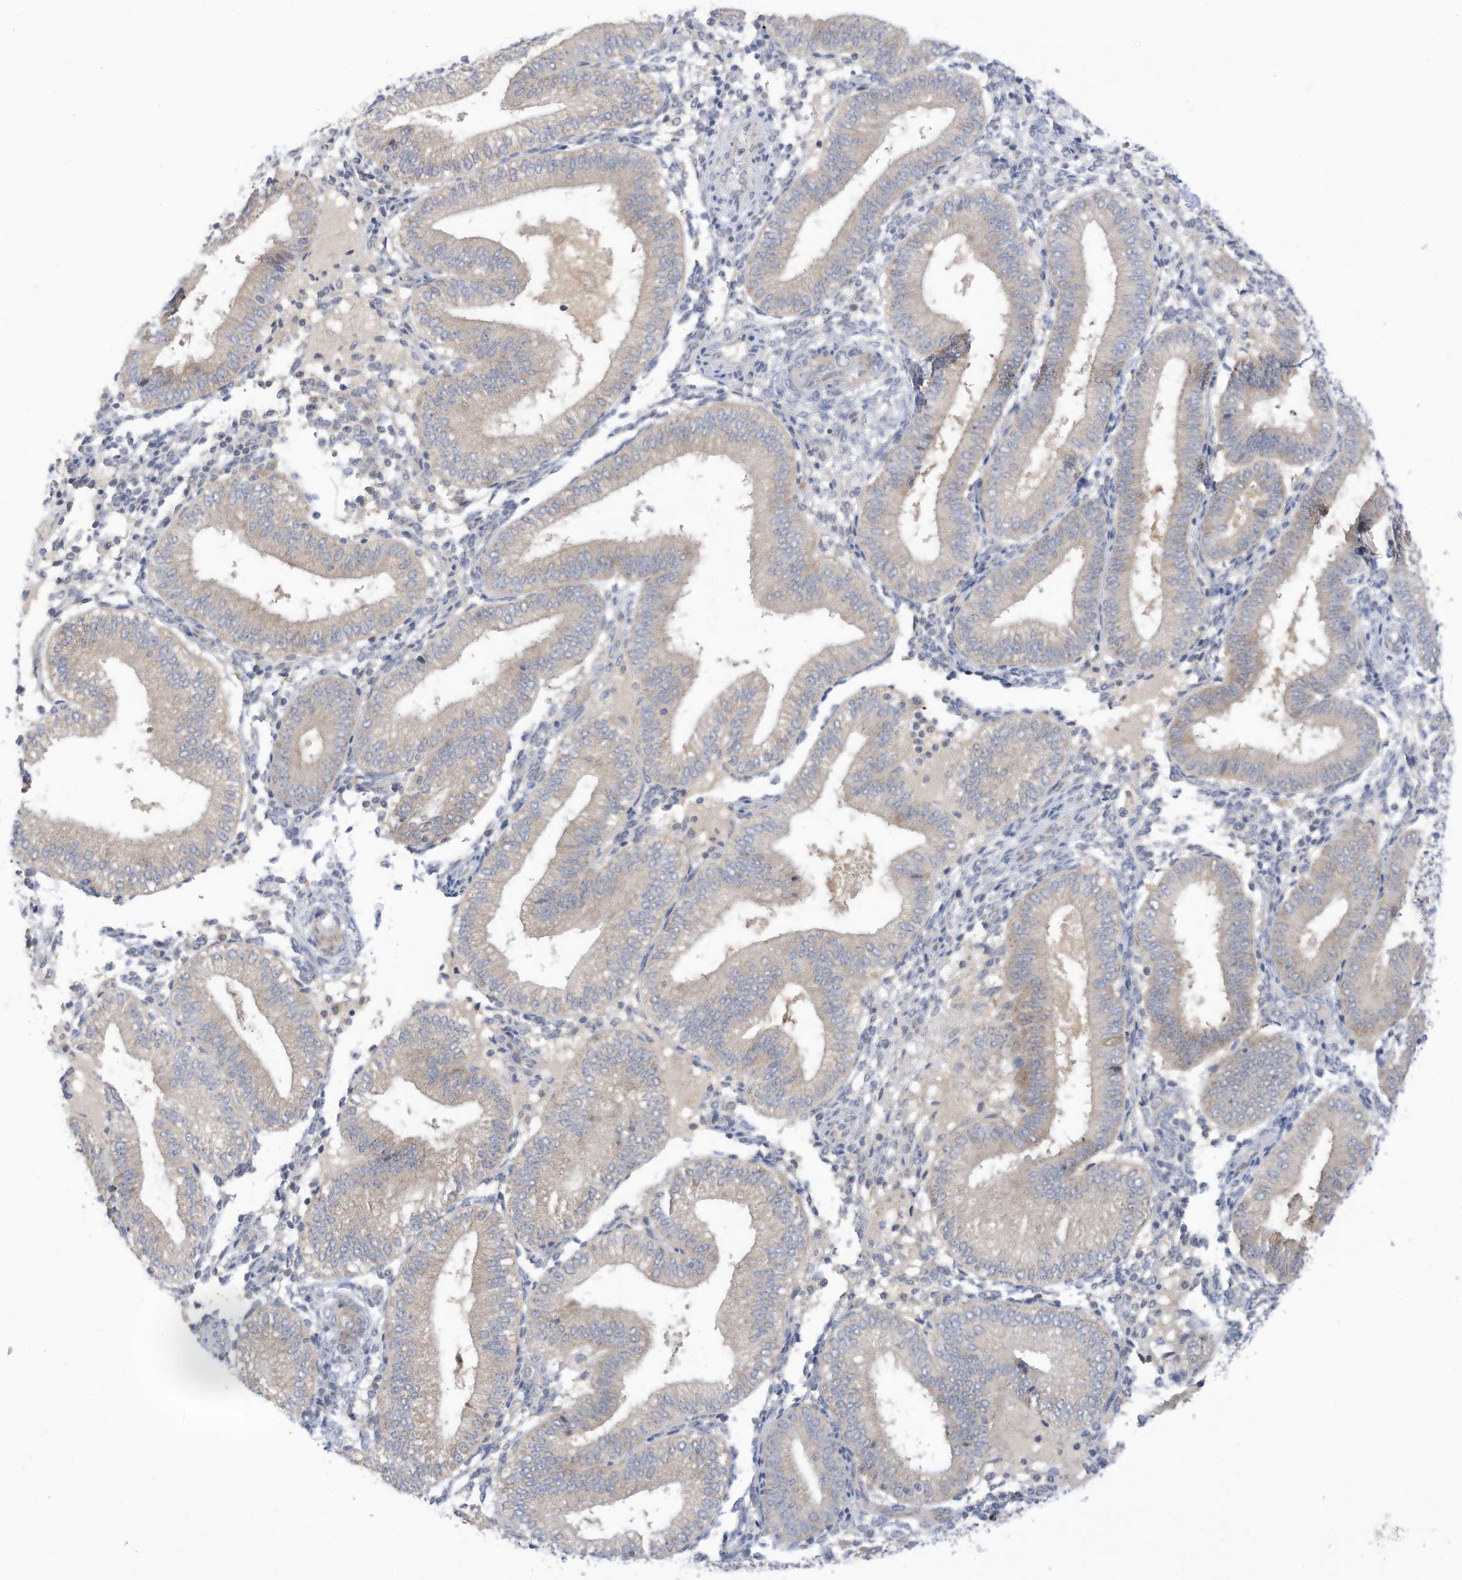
{"staining": {"intensity": "negative", "quantity": "none", "location": "none"}, "tissue": "endometrium", "cell_type": "Cells in endometrial stroma", "image_type": "normal", "snomed": [{"axis": "morphology", "description": "Normal tissue, NOS"}, {"axis": "topography", "description": "Endometrium"}], "caption": "A histopathology image of human endometrium is negative for staining in cells in endometrial stroma. The staining was performed using DAB to visualize the protein expression in brown, while the nuclei were stained in blue with hematoxylin (Magnification: 20x).", "gene": "LRRN2", "patient": {"sex": "female", "age": 39}}